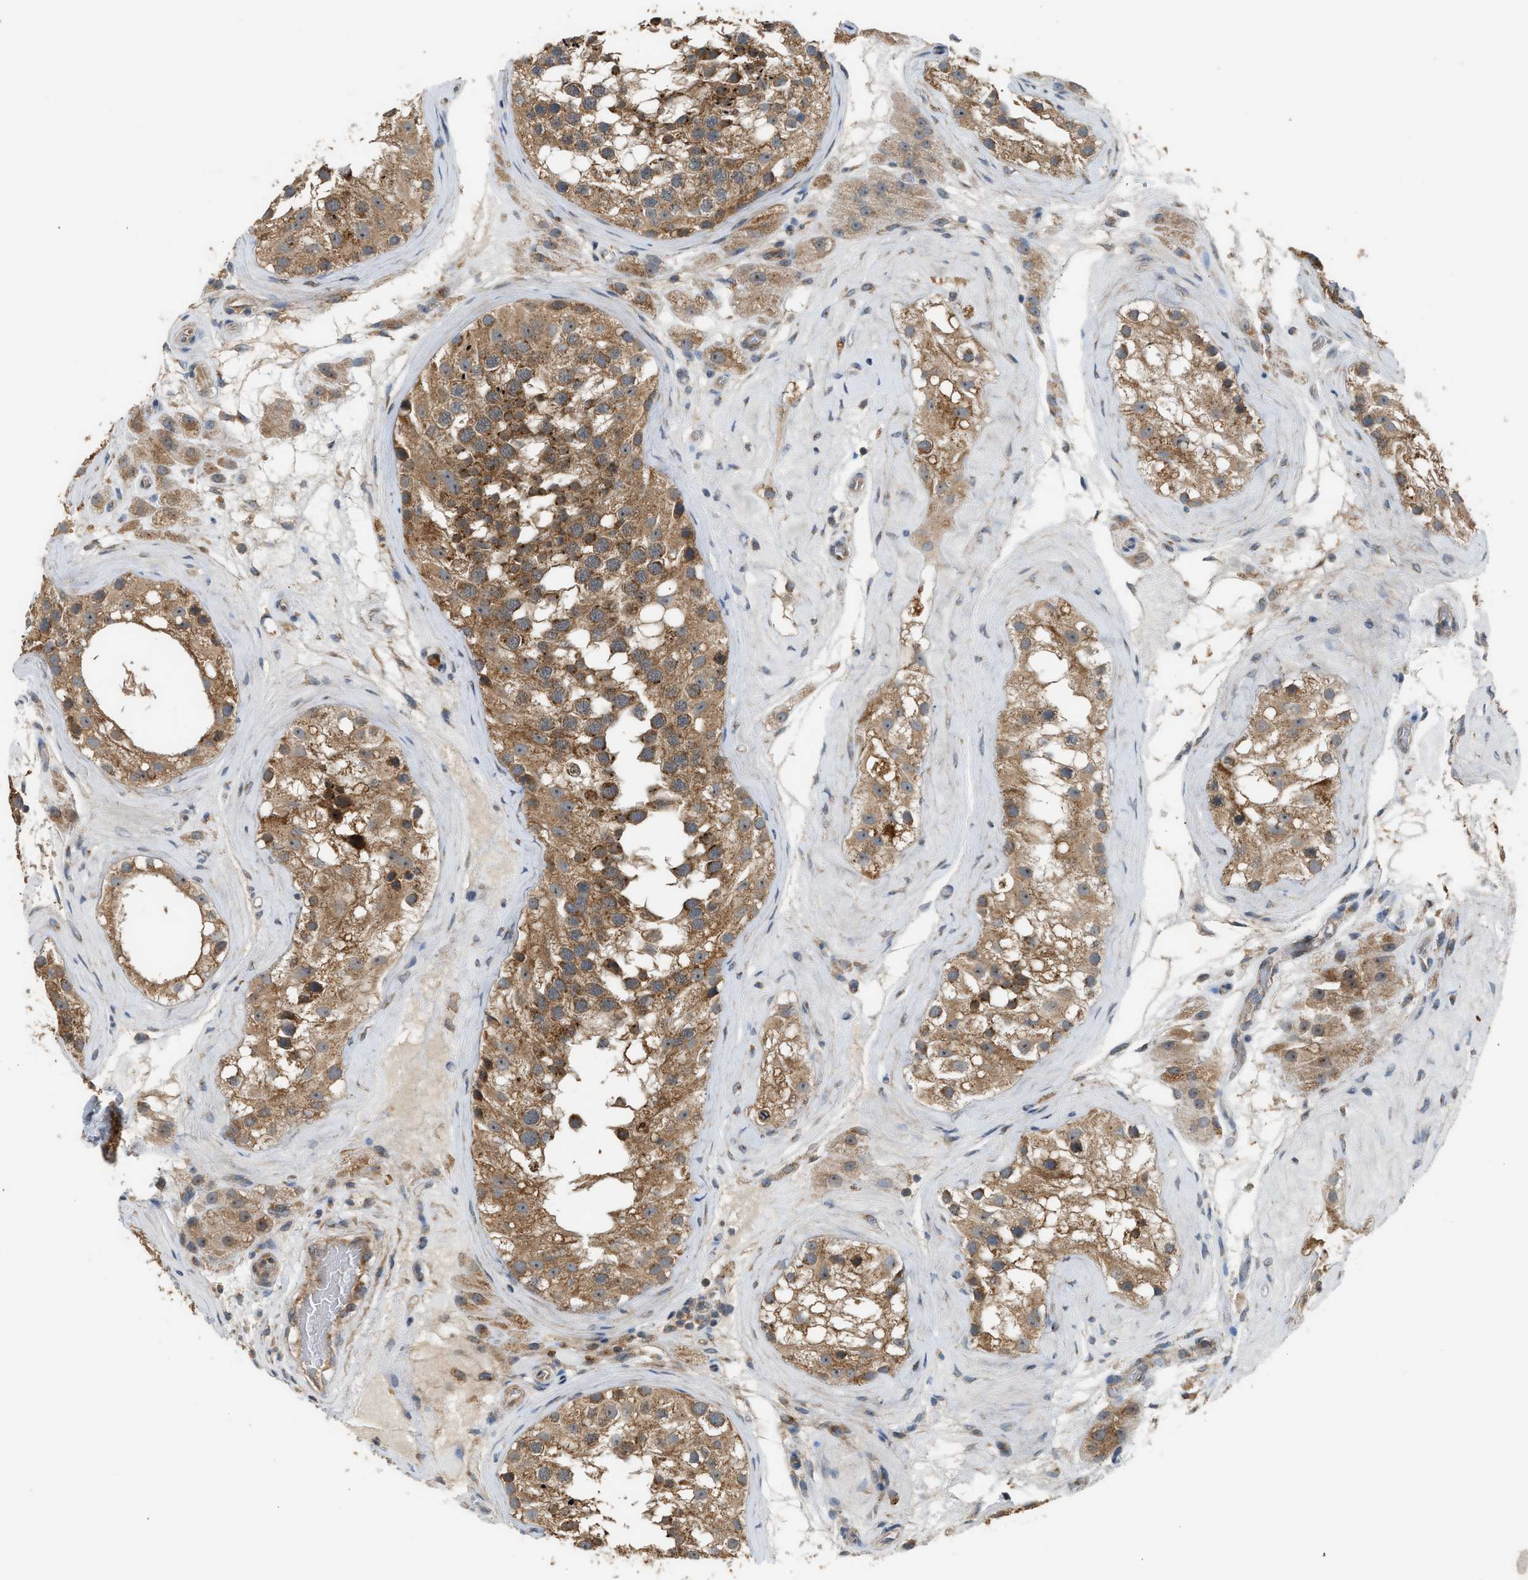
{"staining": {"intensity": "strong", "quantity": ">75%", "location": "cytoplasmic/membranous"}, "tissue": "testis", "cell_type": "Cells in seminiferous ducts", "image_type": "normal", "snomed": [{"axis": "morphology", "description": "Normal tissue, NOS"}, {"axis": "morphology", "description": "Seminoma, NOS"}, {"axis": "topography", "description": "Testis"}], "caption": "Protein staining shows strong cytoplasmic/membranous expression in about >75% of cells in seminiferous ducts in benign testis. (Brightfield microscopy of DAB IHC at high magnification).", "gene": "STARD3", "patient": {"sex": "male", "age": 71}}